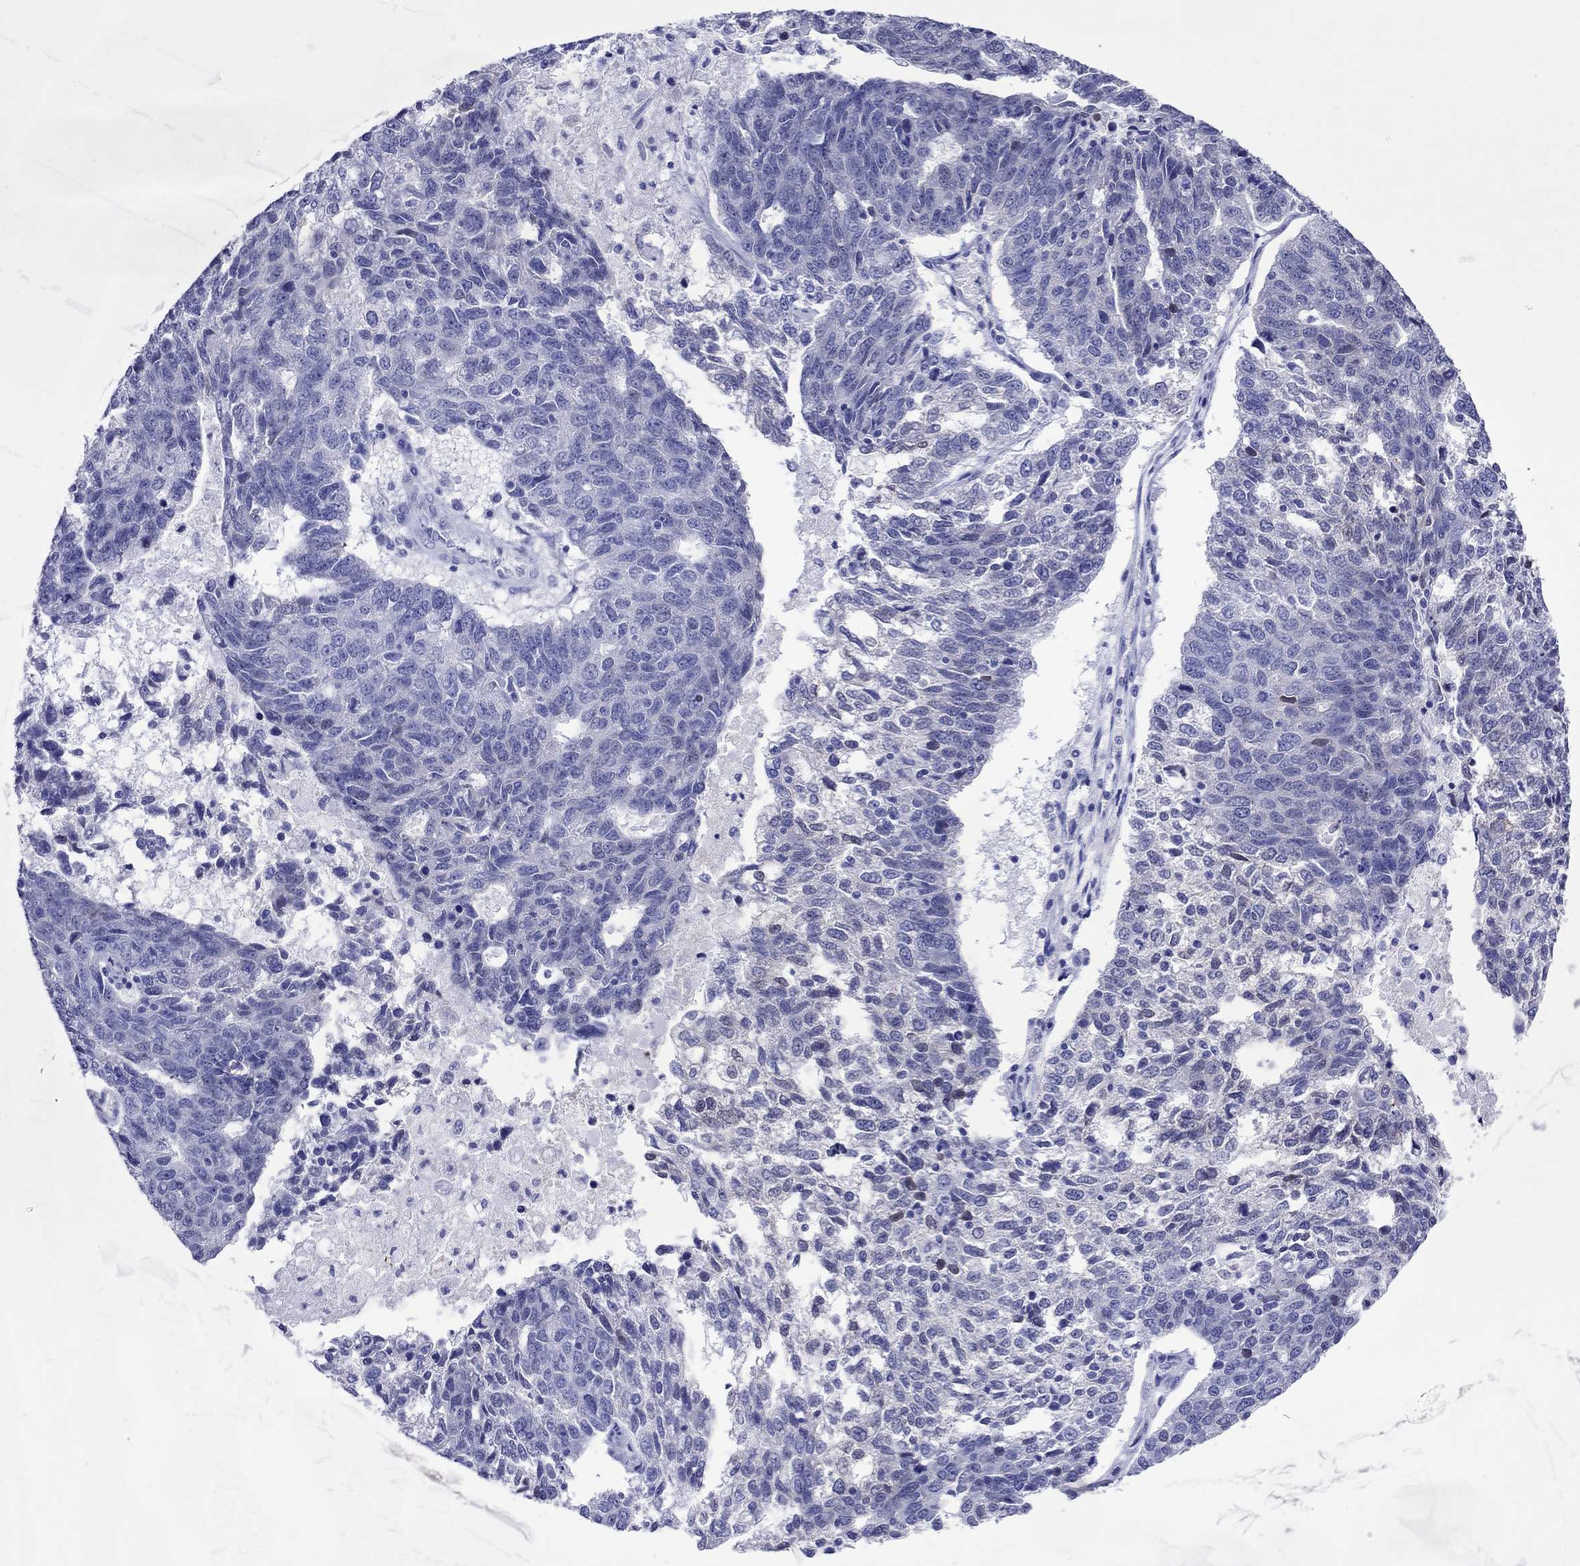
{"staining": {"intensity": "negative", "quantity": "none", "location": "none"}, "tissue": "ovarian cancer", "cell_type": "Tumor cells", "image_type": "cancer", "snomed": [{"axis": "morphology", "description": "Cystadenocarcinoma, serous, NOS"}, {"axis": "topography", "description": "Ovary"}], "caption": "A micrograph of human ovarian serous cystadenocarcinoma is negative for staining in tumor cells.", "gene": "ADORA2A", "patient": {"sex": "female", "age": 71}}